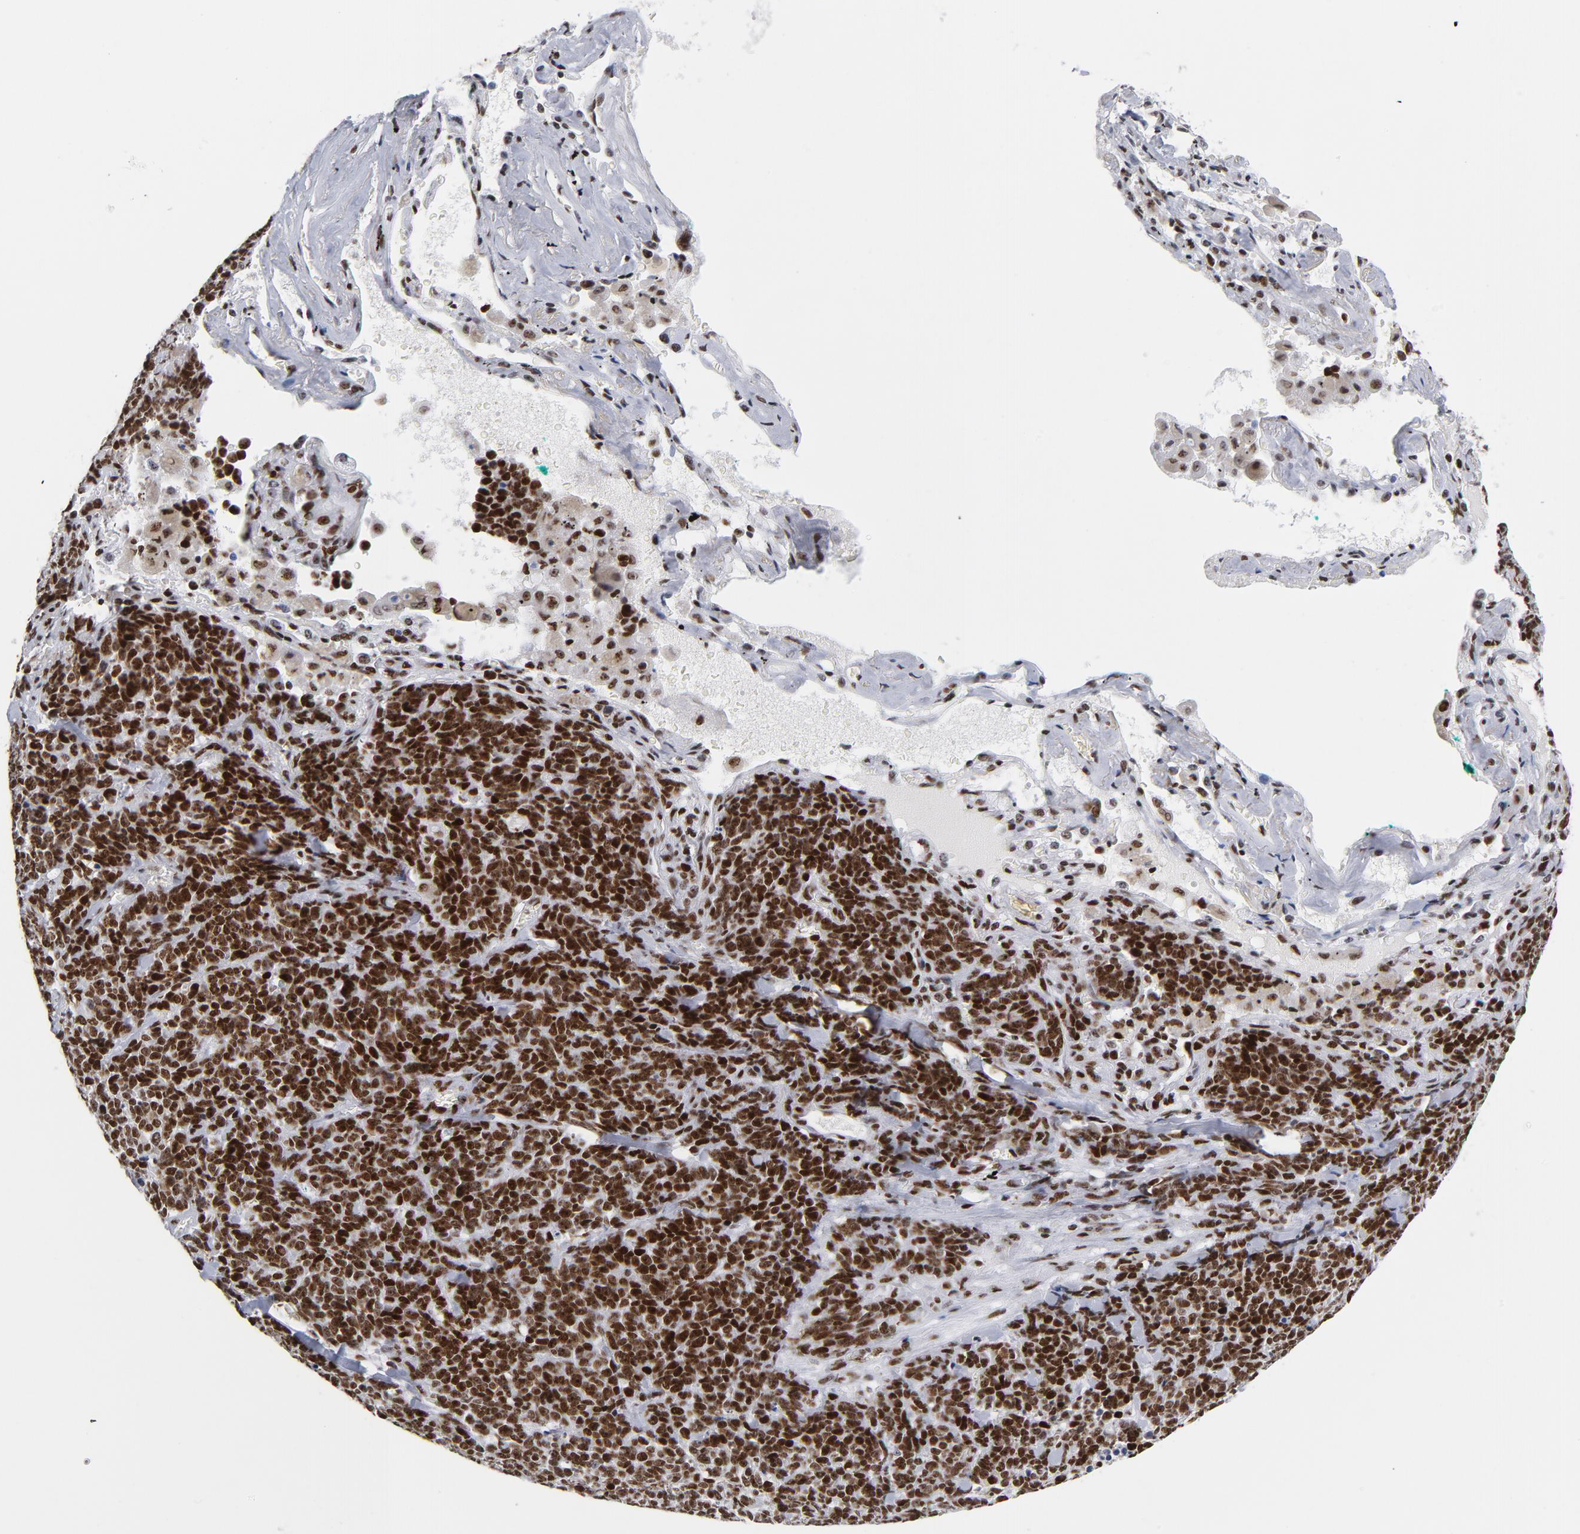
{"staining": {"intensity": "strong", "quantity": ">75%", "location": "nuclear"}, "tissue": "lung cancer", "cell_type": "Tumor cells", "image_type": "cancer", "snomed": [{"axis": "morphology", "description": "Neoplasm, malignant, NOS"}, {"axis": "topography", "description": "Lung"}], "caption": "Human neoplasm (malignant) (lung) stained with a brown dye shows strong nuclear positive expression in approximately >75% of tumor cells.", "gene": "TOP2B", "patient": {"sex": "female", "age": 58}}